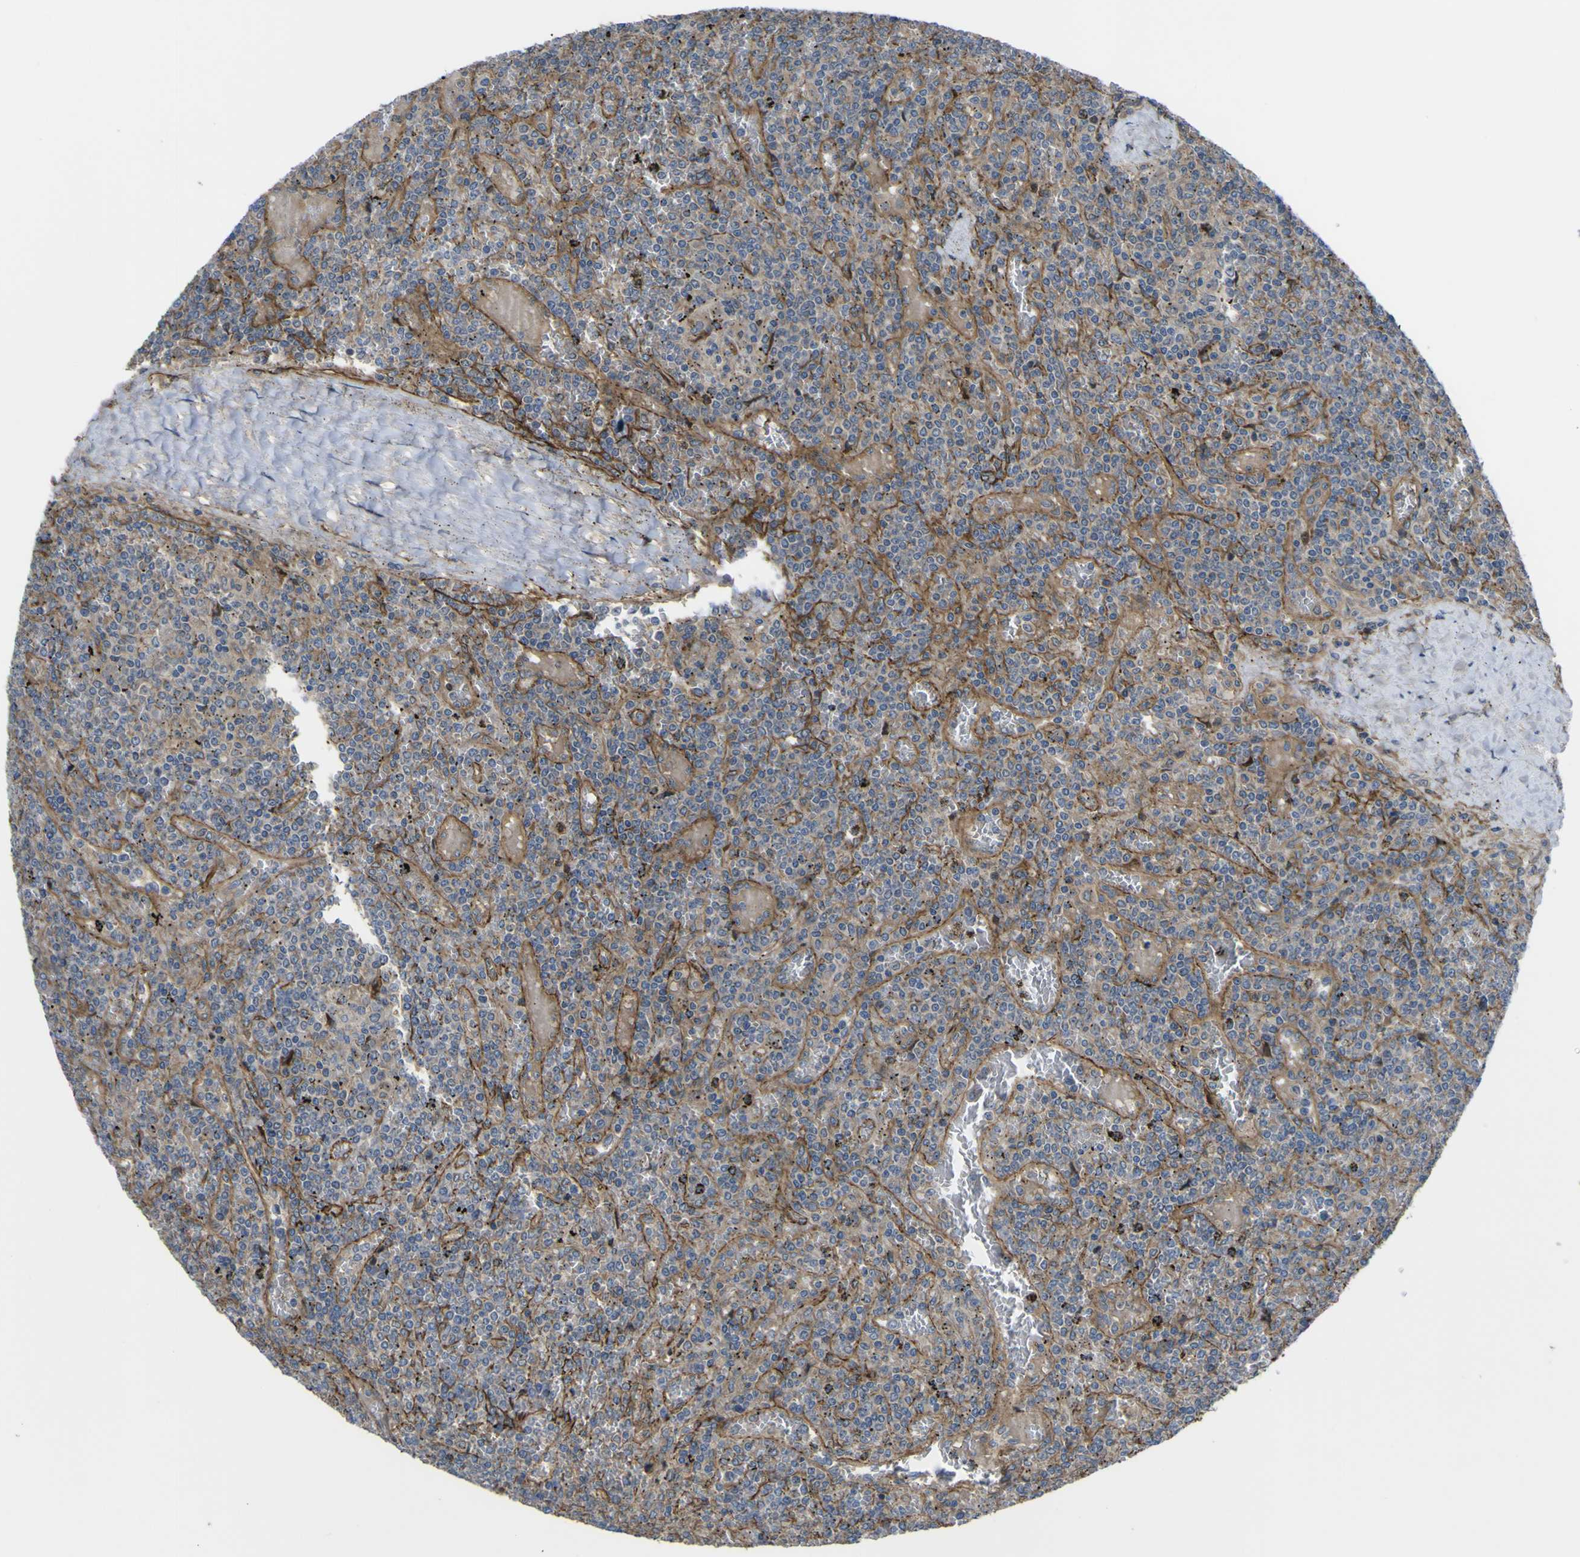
{"staining": {"intensity": "weak", "quantity": "25%-75%", "location": "cytoplasmic/membranous"}, "tissue": "lymphoma", "cell_type": "Tumor cells", "image_type": "cancer", "snomed": [{"axis": "morphology", "description": "Malignant lymphoma, non-Hodgkin's type, Low grade"}, {"axis": "topography", "description": "Spleen"}], "caption": "Immunohistochemical staining of low-grade malignant lymphoma, non-Hodgkin's type shows low levels of weak cytoplasmic/membranous positivity in about 25%-75% of tumor cells.", "gene": "FBXO30", "patient": {"sex": "female", "age": 19}}